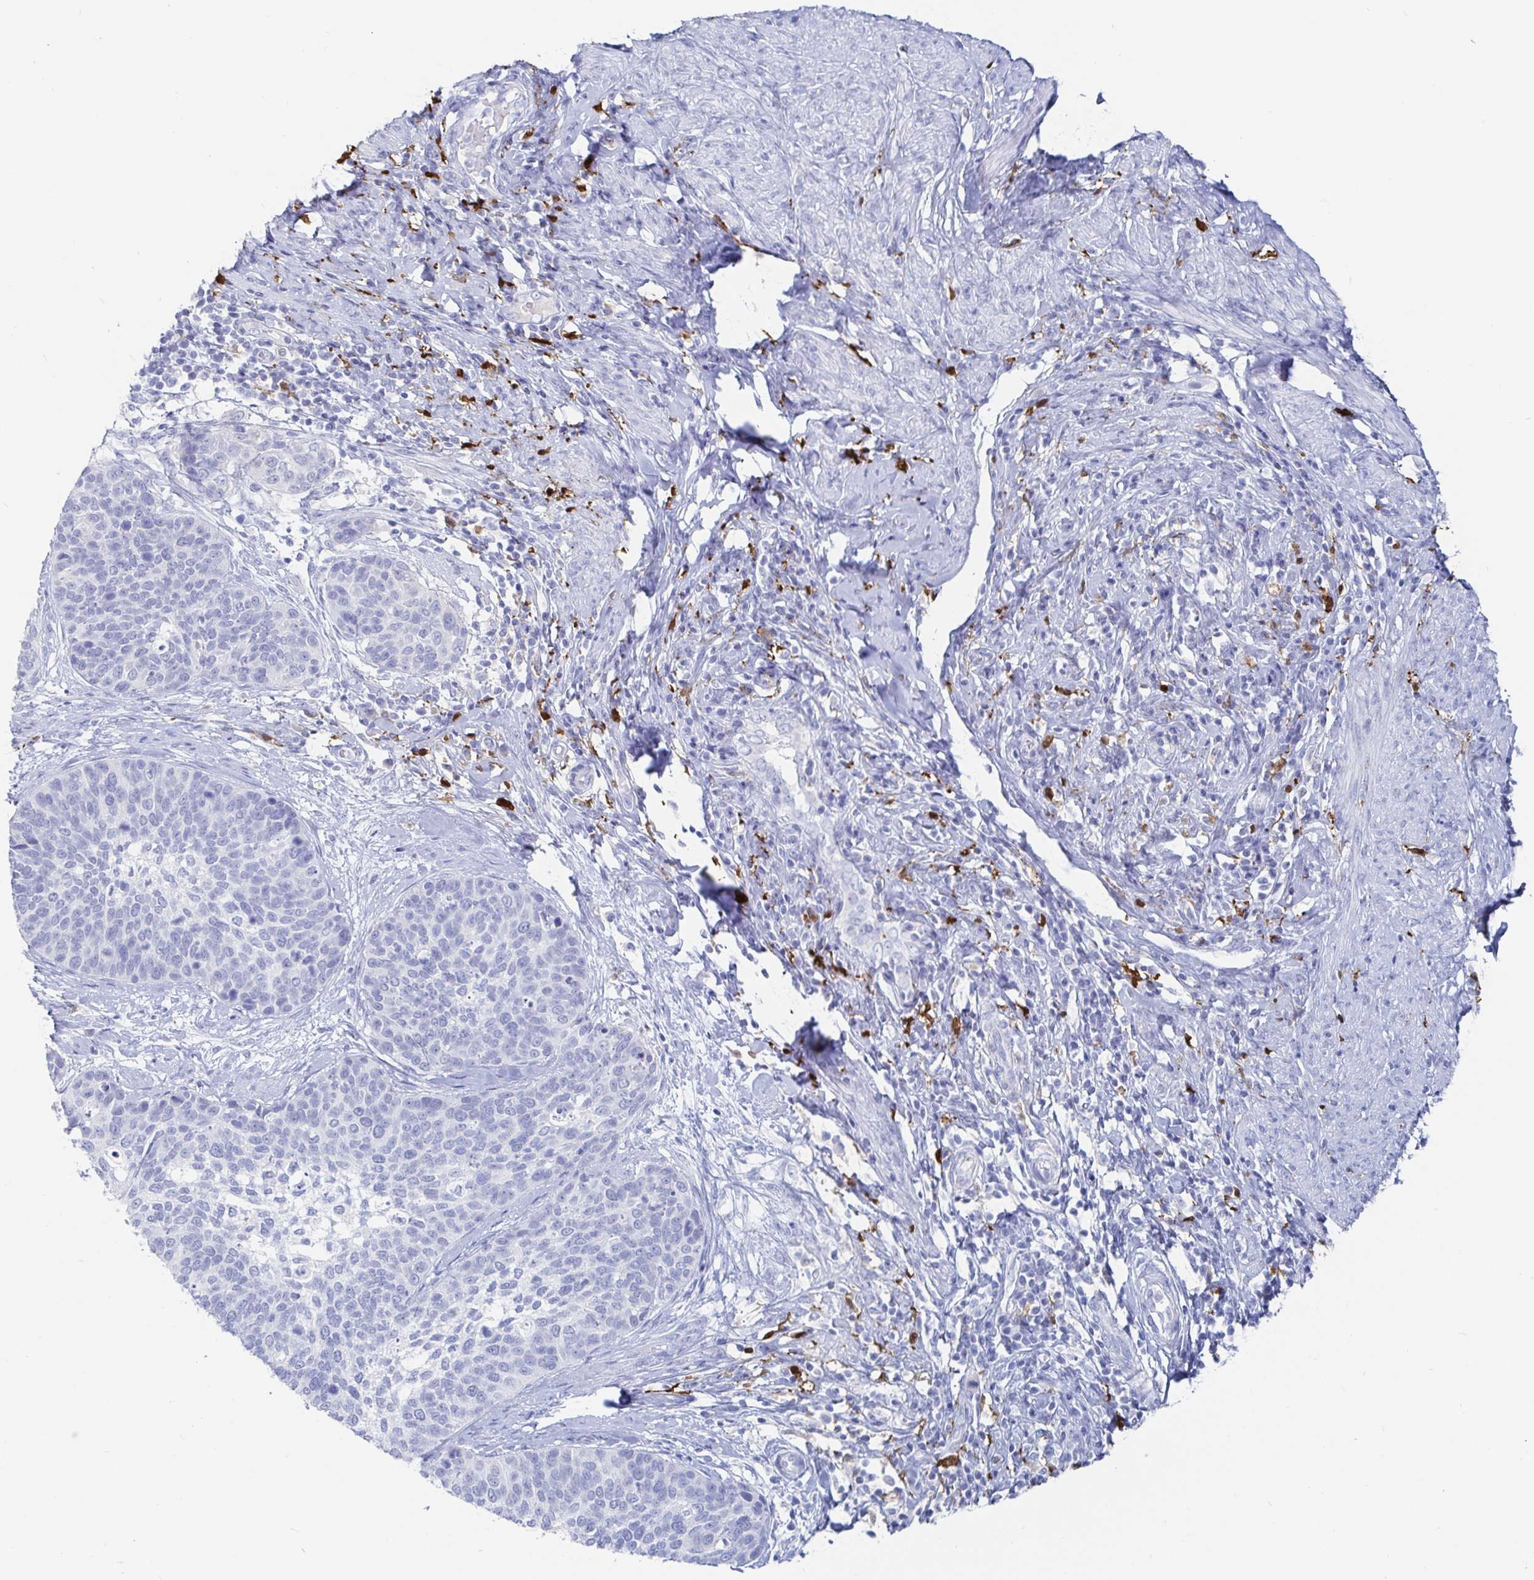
{"staining": {"intensity": "negative", "quantity": "none", "location": "none"}, "tissue": "cervical cancer", "cell_type": "Tumor cells", "image_type": "cancer", "snomed": [{"axis": "morphology", "description": "Squamous cell carcinoma, NOS"}, {"axis": "topography", "description": "Cervix"}], "caption": "Protein analysis of cervical cancer shows no significant staining in tumor cells. (DAB IHC with hematoxylin counter stain).", "gene": "OR2A4", "patient": {"sex": "female", "age": 69}}